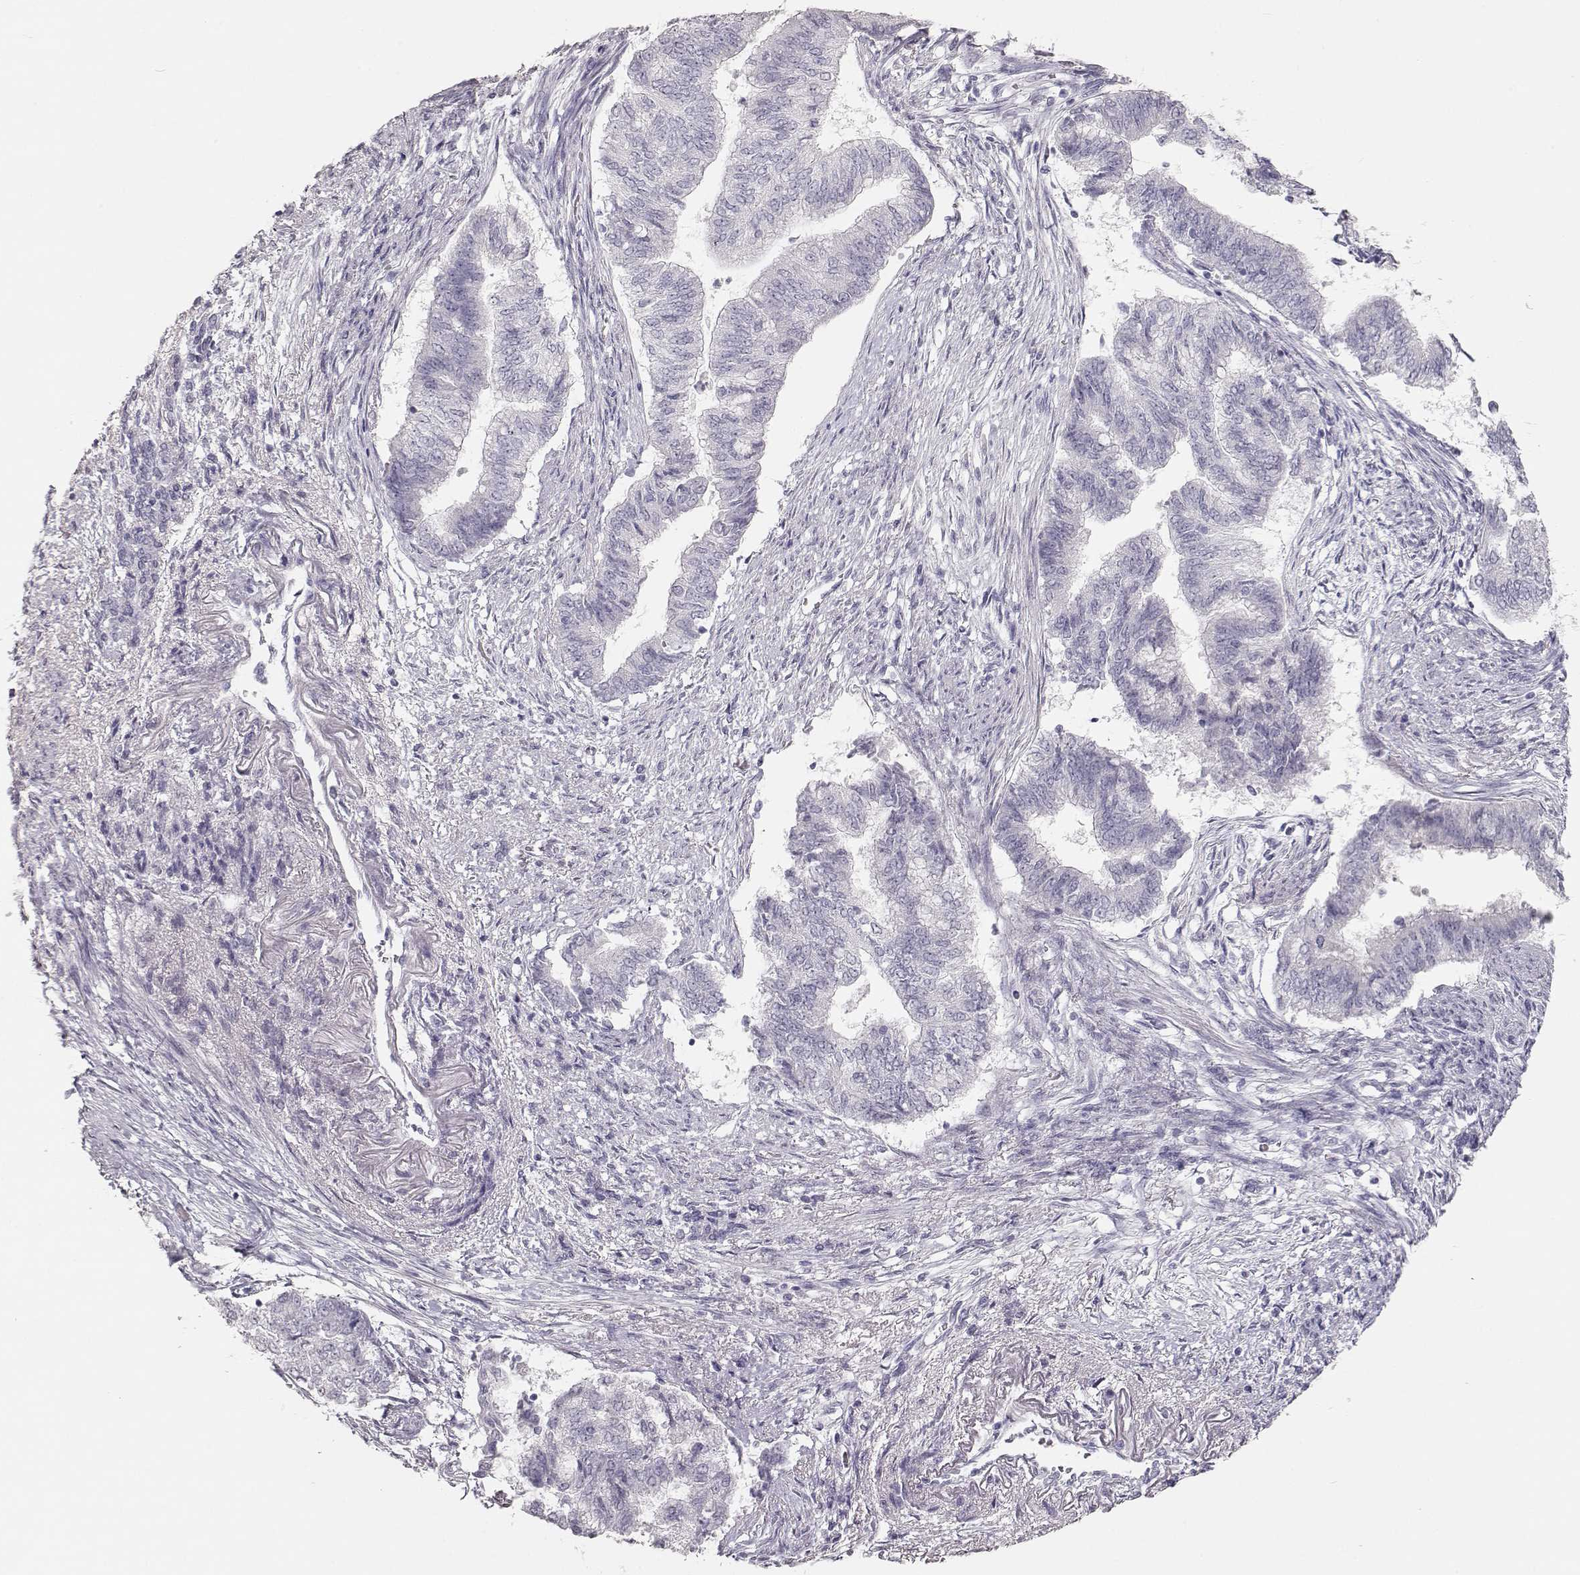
{"staining": {"intensity": "negative", "quantity": "none", "location": "none"}, "tissue": "endometrial cancer", "cell_type": "Tumor cells", "image_type": "cancer", "snomed": [{"axis": "morphology", "description": "Adenocarcinoma, NOS"}, {"axis": "topography", "description": "Endometrium"}], "caption": "DAB immunohistochemical staining of endometrial cancer exhibits no significant positivity in tumor cells.", "gene": "TKTL1", "patient": {"sex": "female", "age": 65}}